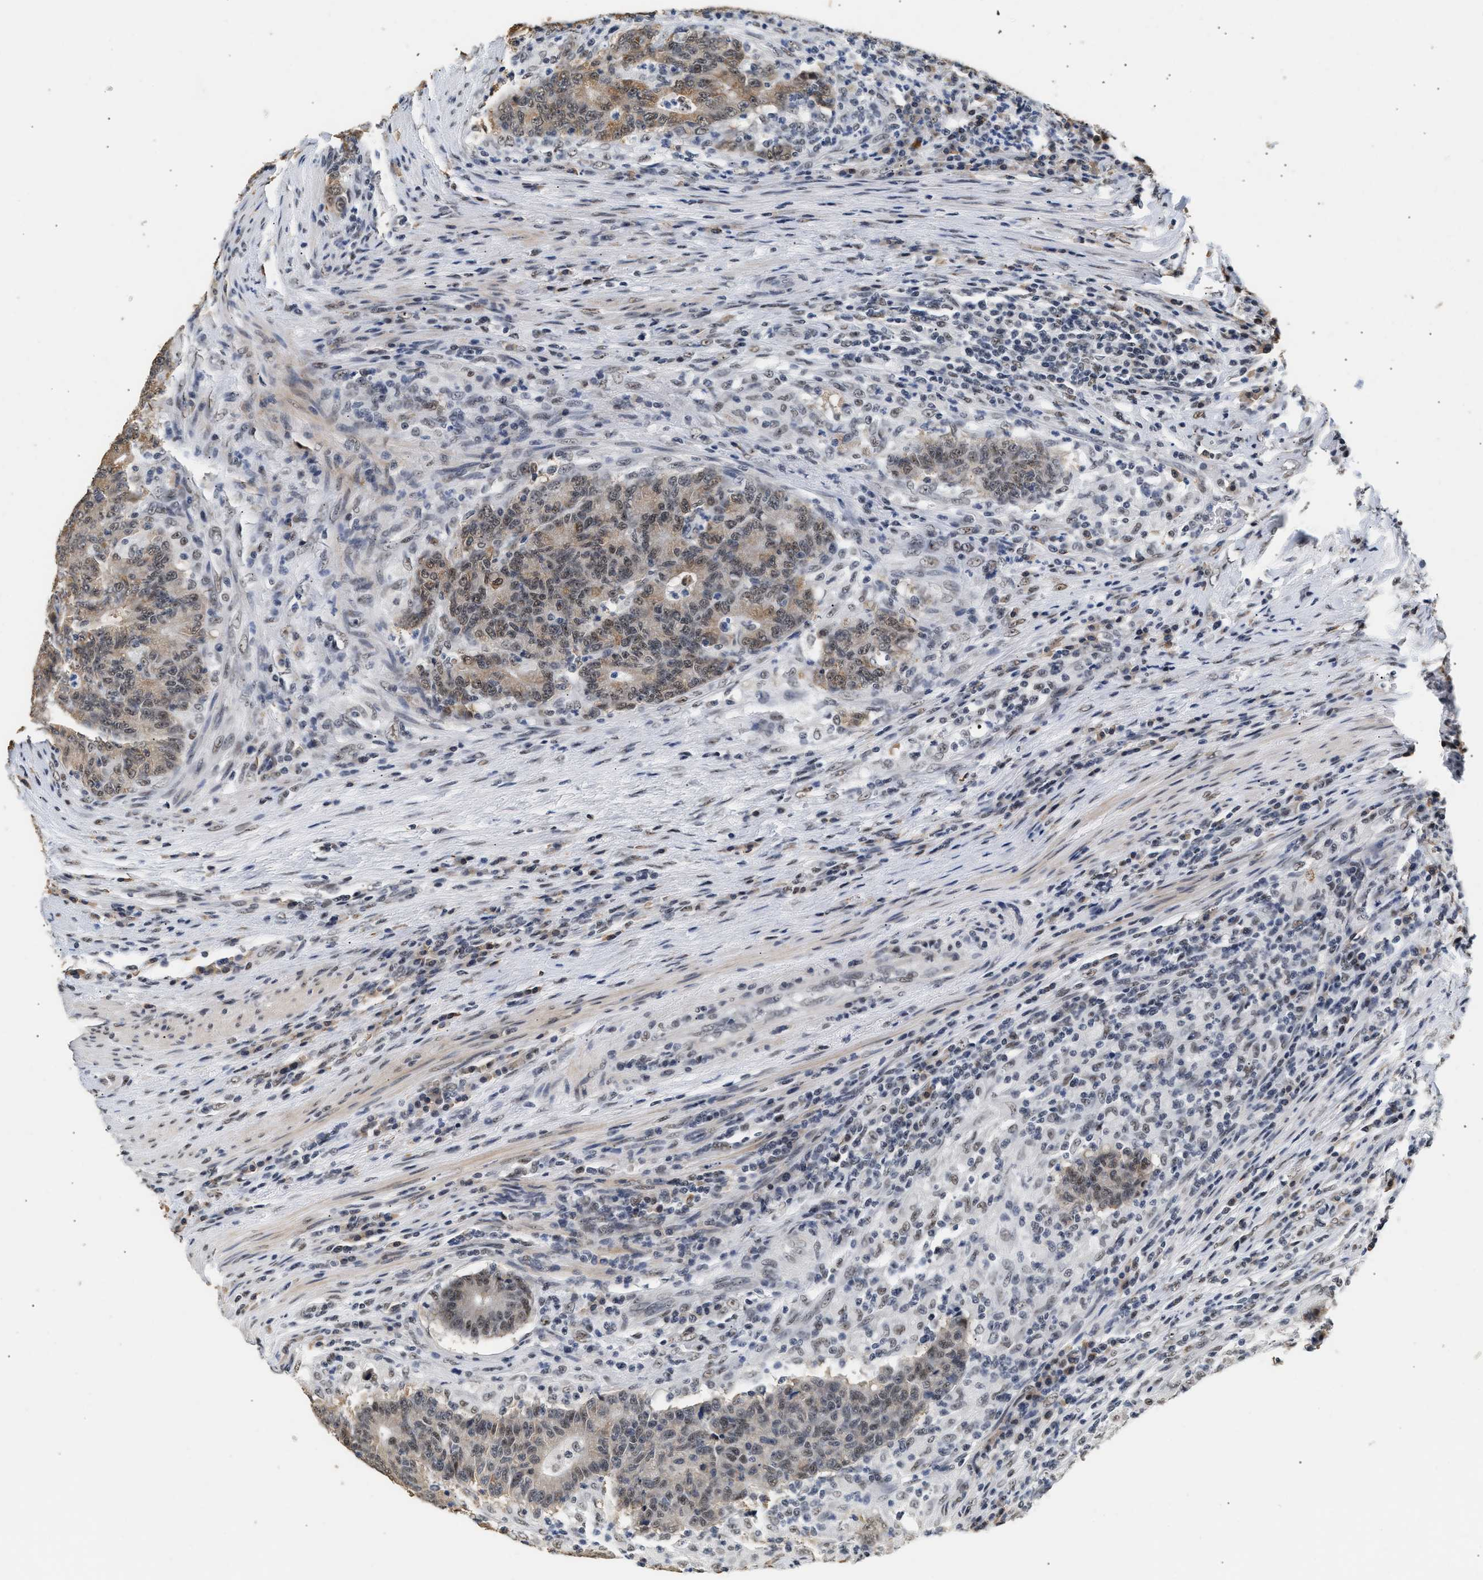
{"staining": {"intensity": "weak", "quantity": "<25%", "location": "nuclear"}, "tissue": "colorectal cancer", "cell_type": "Tumor cells", "image_type": "cancer", "snomed": [{"axis": "morphology", "description": "Normal tissue, NOS"}, {"axis": "morphology", "description": "Adenocarcinoma, NOS"}, {"axis": "topography", "description": "Colon"}], "caption": "High magnification brightfield microscopy of adenocarcinoma (colorectal) stained with DAB (brown) and counterstained with hematoxylin (blue): tumor cells show no significant positivity. (Stains: DAB (3,3'-diaminobenzidine) IHC with hematoxylin counter stain, Microscopy: brightfield microscopy at high magnification).", "gene": "THOC1", "patient": {"sex": "female", "age": 75}}